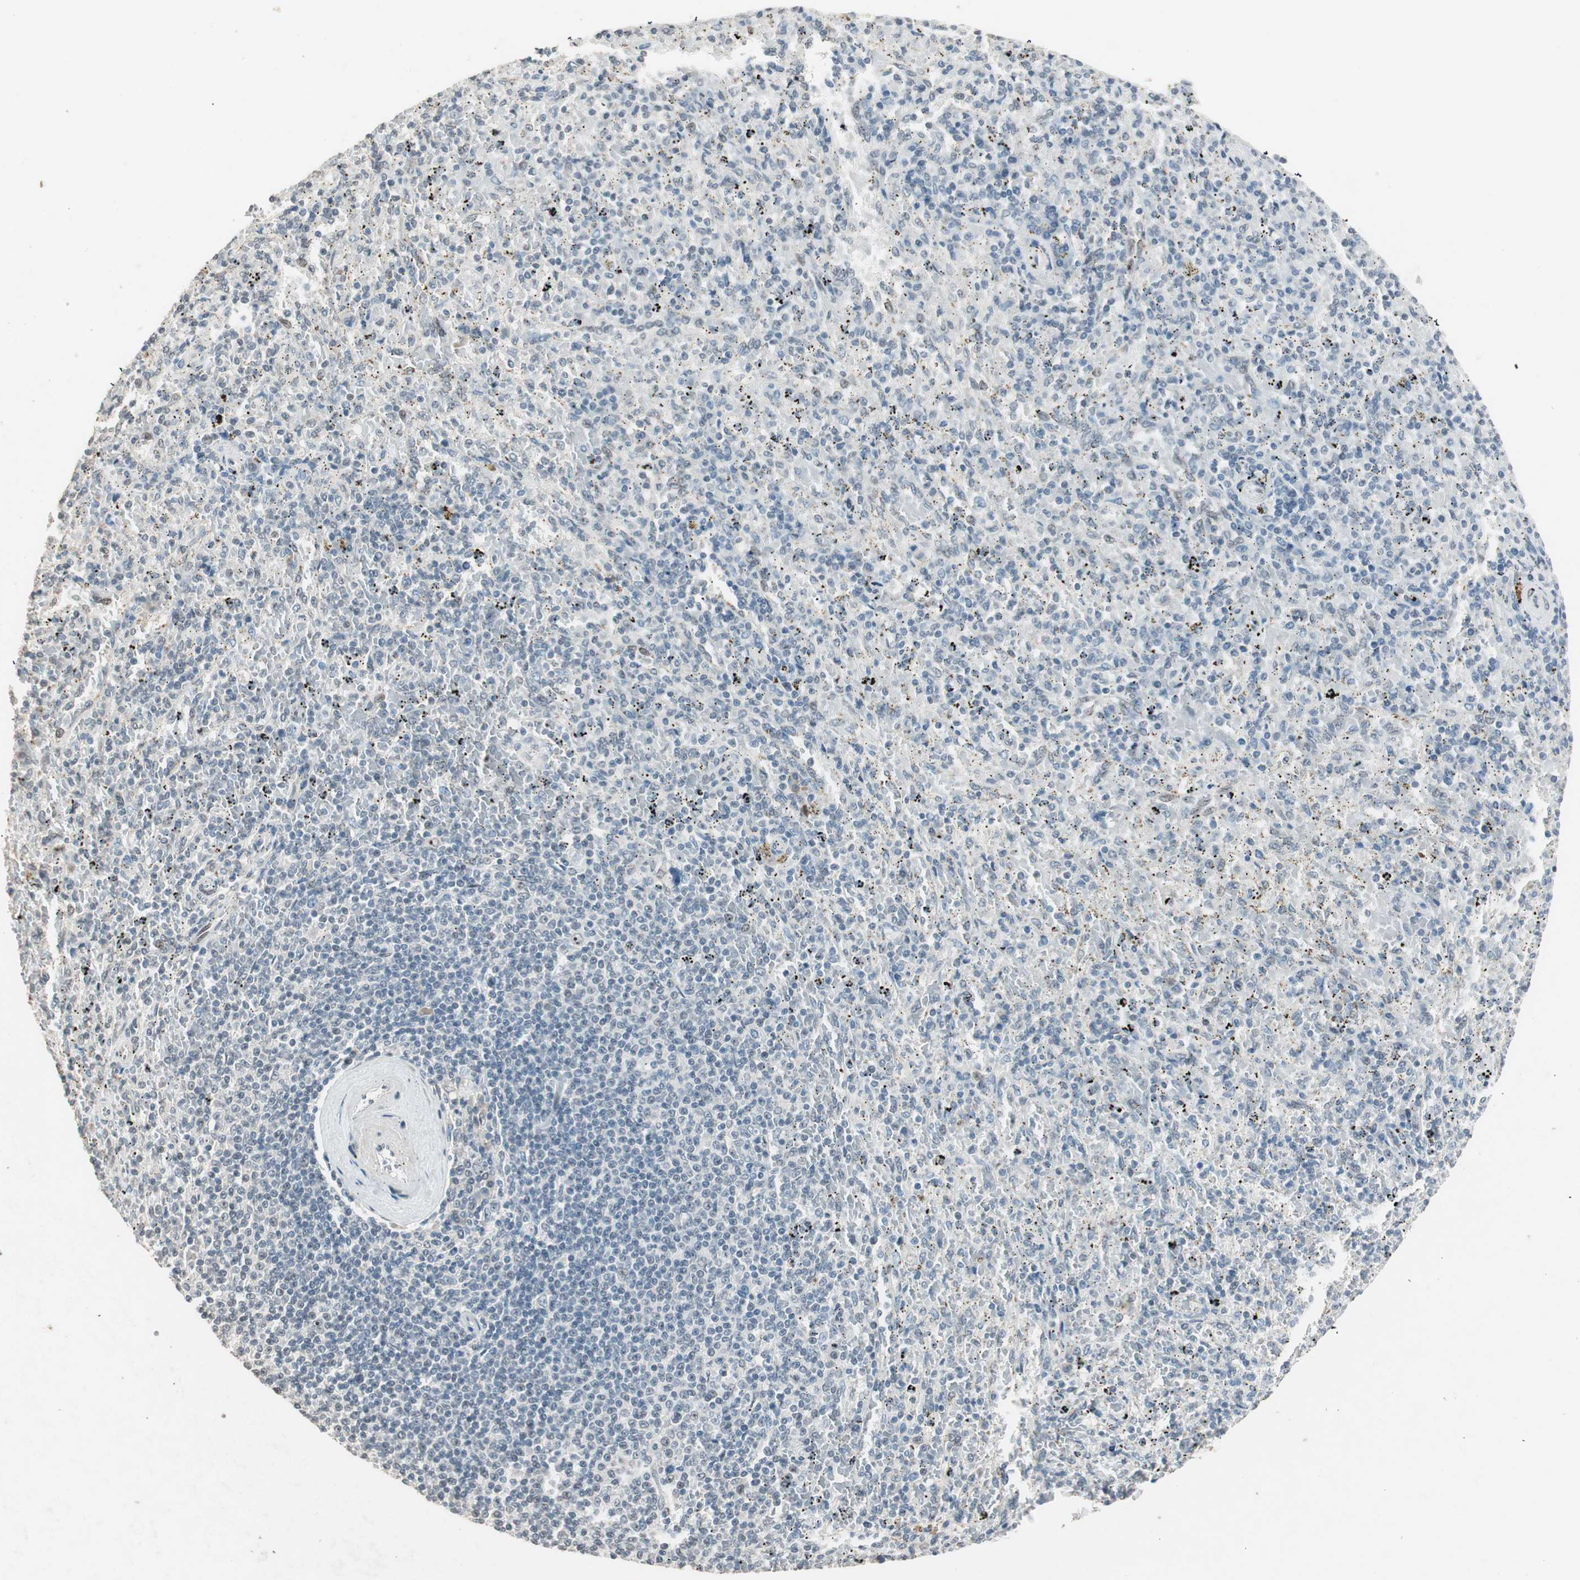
{"staining": {"intensity": "weak", "quantity": "<25%", "location": "nuclear"}, "tissue": "spleen", "cell_type": "Cells in red pulp", "image_type": "normal", "snomed": [{"axis": "morphology", "description": "Normal tissue, NOS"}, {"axis": "topography", "description": "Spleen"}], "caption": "A micrograph of human spleen is negative for staining in cells in red pulp. (IHC, brightfield microscopy, high magnification).", "gene": "ETV4", "patient": {"sex": "female", "age": 43}}